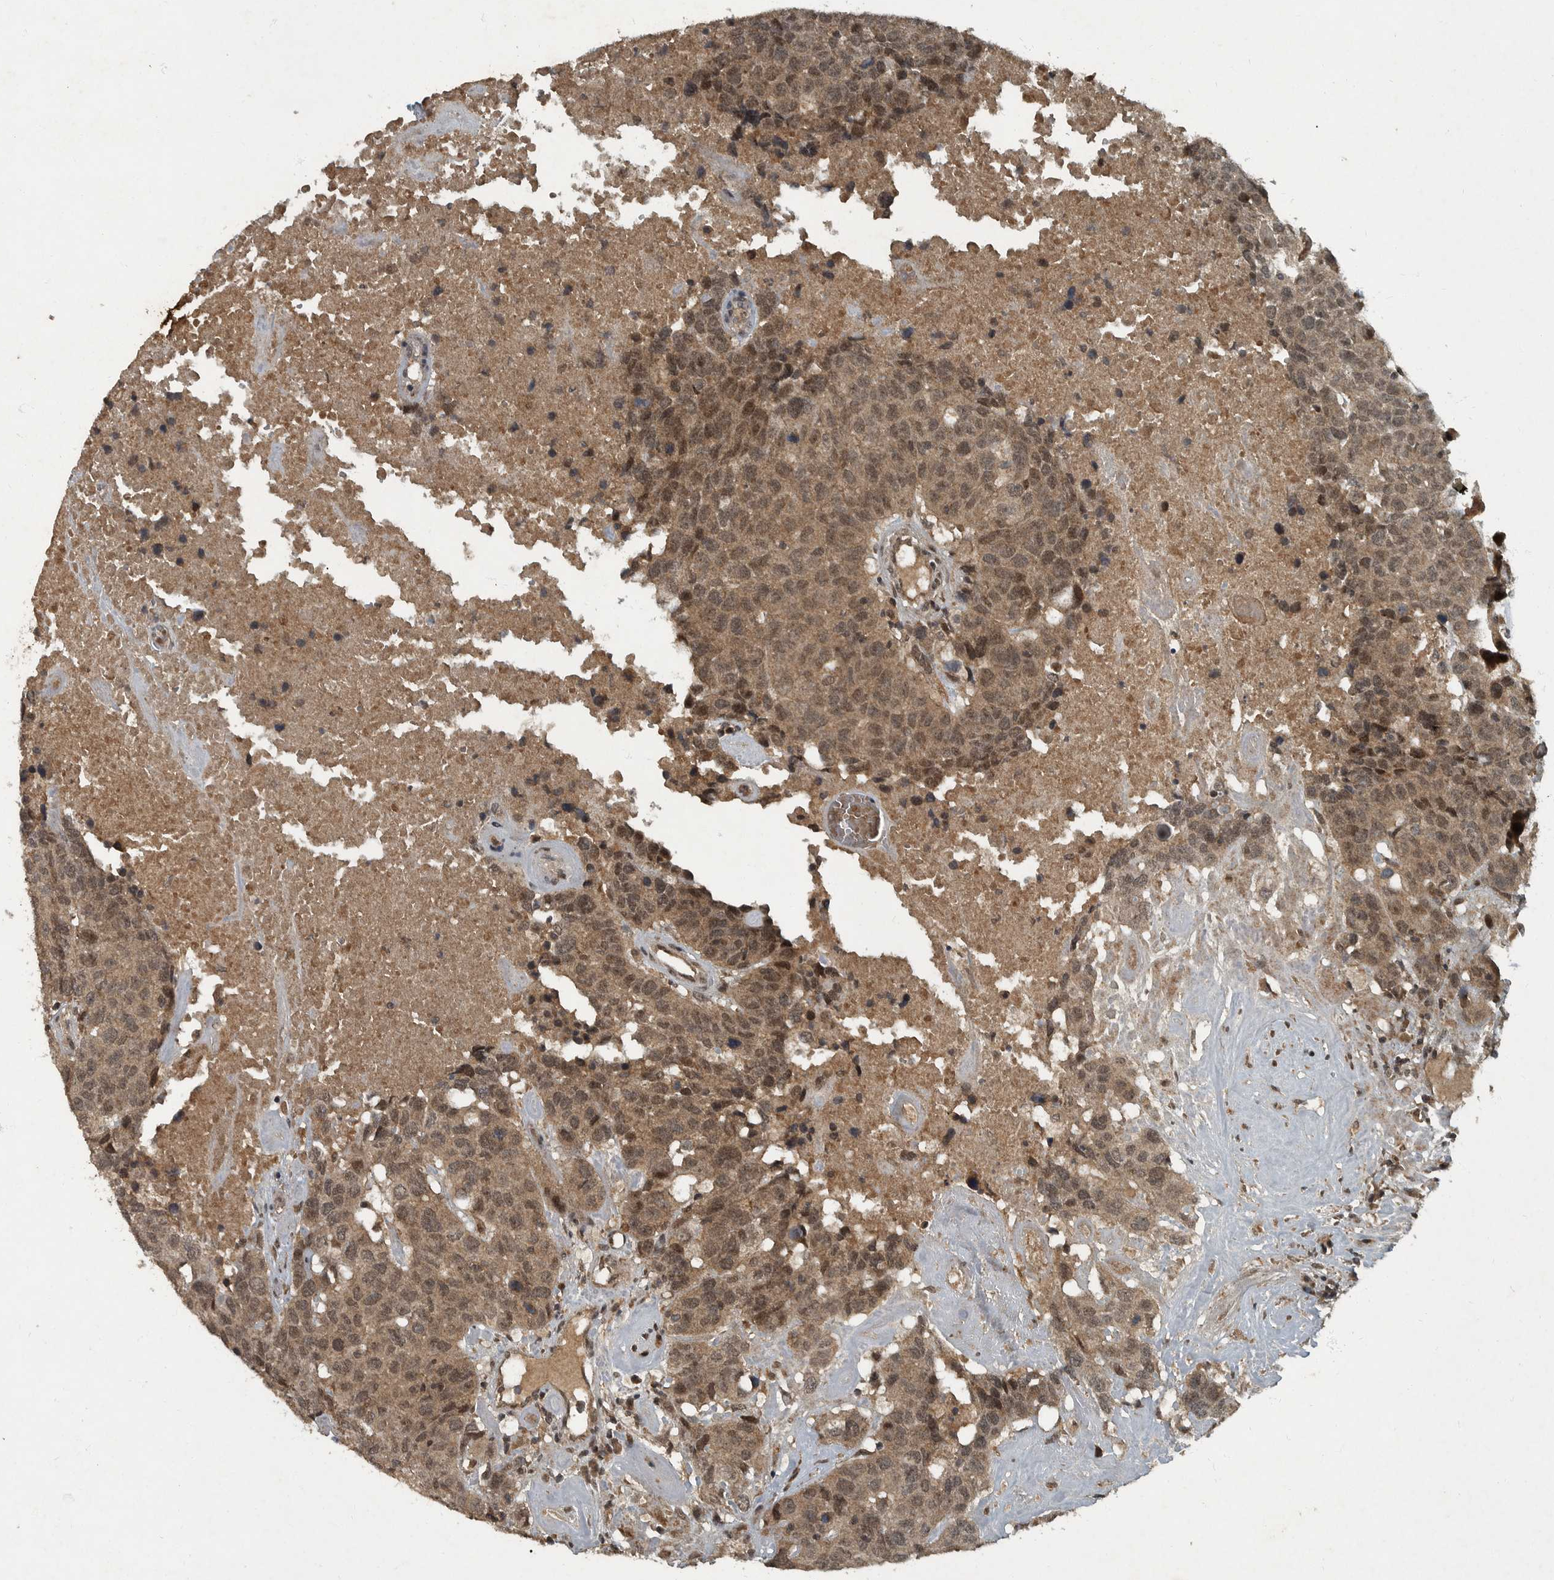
{"staining": {"intensity": "moderate", "quantity": ">75%", "location": "cytoplasmic/membranous,nuclear"}, "tissue": "head and neck cancer", "cell_type": "Tumor cells", "image_type": "cancer", "snomed": [{"axis": "morphology", "description": "Squamous cell carcinoma, NOS"}, {"axis": "topography", "description": "Head-Neck"}], "caption": "Protein staining displays moderate cytoplasmic/membranous and nuclear positivity in about >75% of tumor cells in head and neck cancer.", "gene": "FOXO1", "patient": {"sex": "male", "age": 66}}